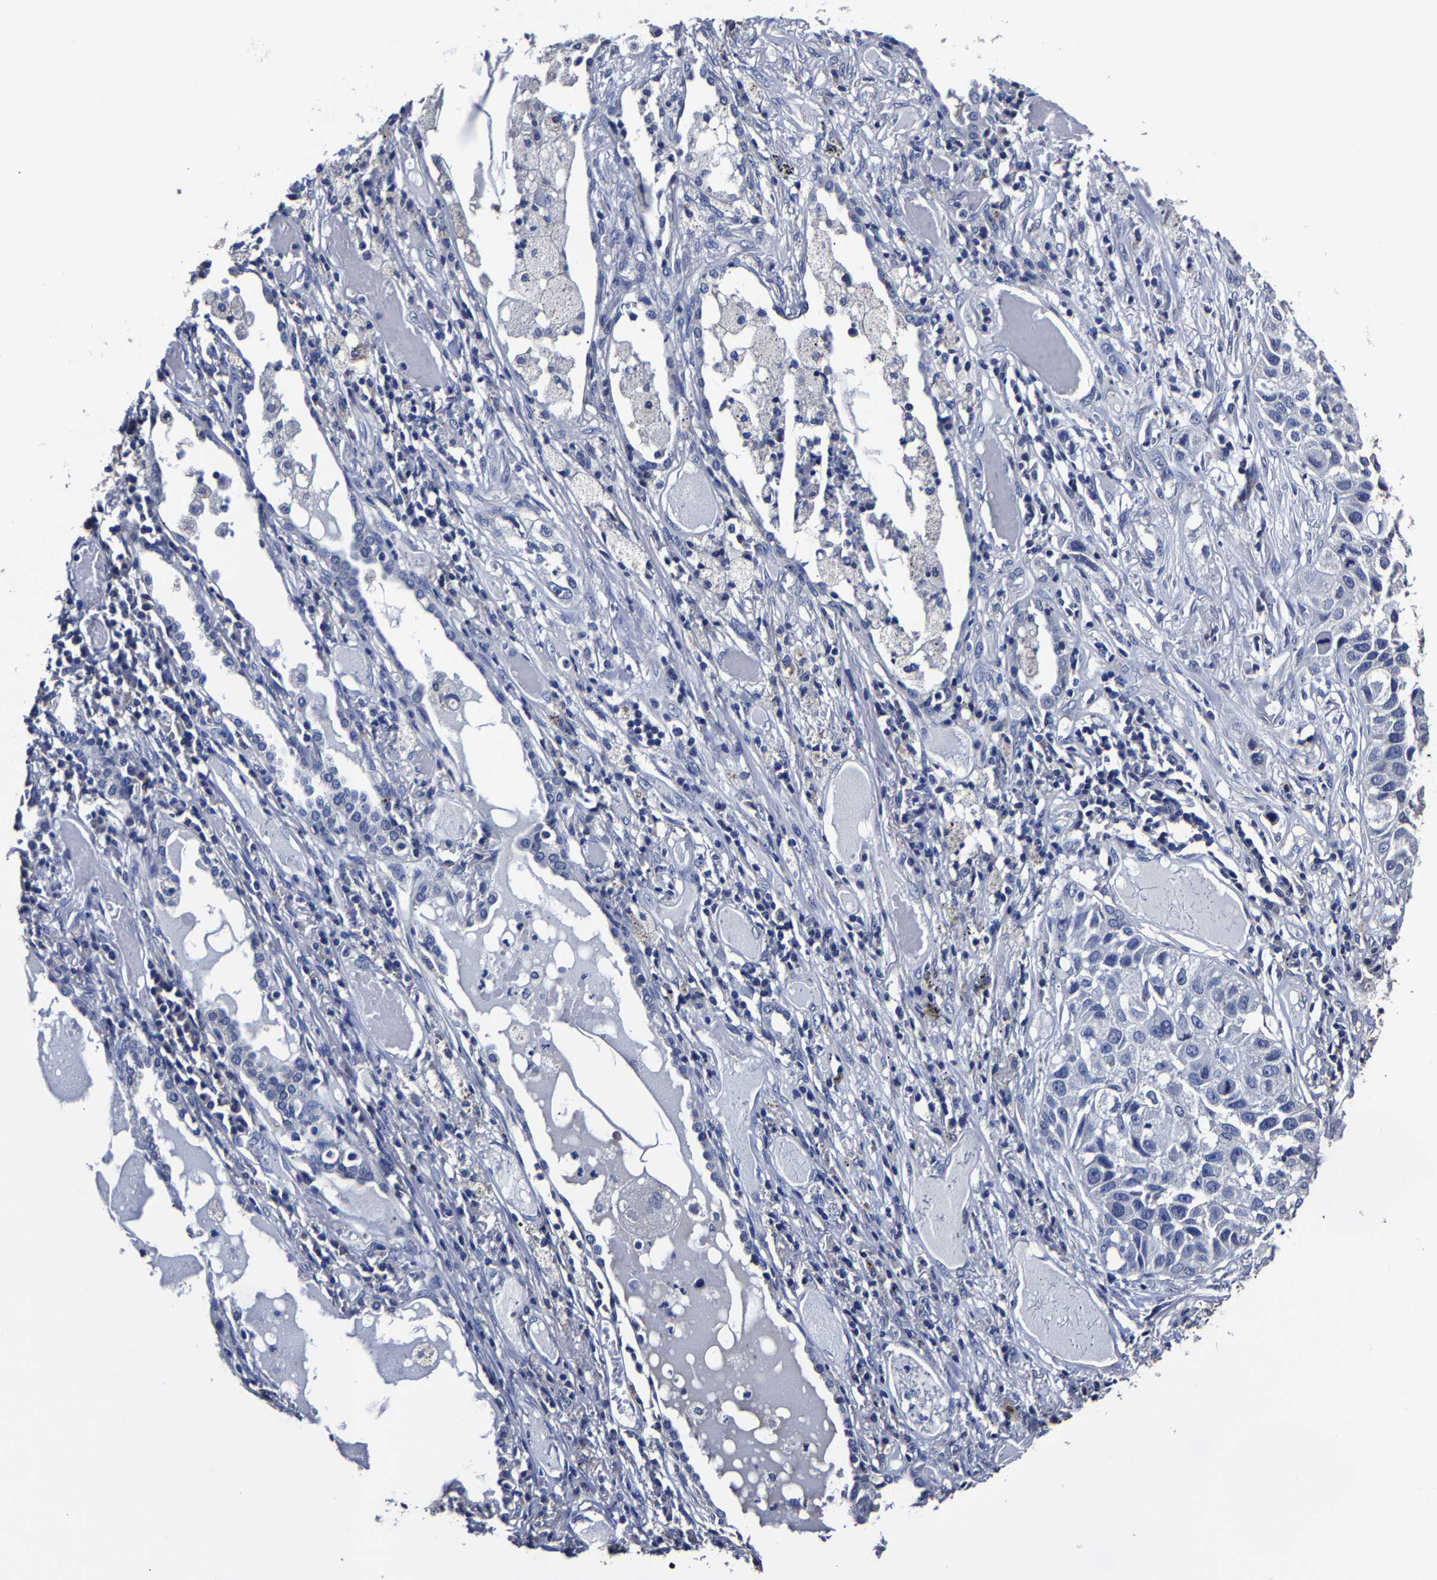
{"staining": {"intensity": "negative", "quantity": "none", "location": "none"}, "tissue": "lung cancer", "cell_type": "Tumor cells", "image_type": "cancer", "snomed": [{"axis": "morphology", "description": "Squamous cell carcinoma, NOS"}, {"axis": "topography", "description": "Lung"}], "caption": "This is a histopathology image of immunohistochemistry (IHC) staining of lung cancer, which shows no staining in tumor cells. (DAB (3,3'-diaminobenzidine) immunohistochemistry (IHC), high magnification).", "gene": "AKAP4", "patient": {"sex": "male", "age": 71}}